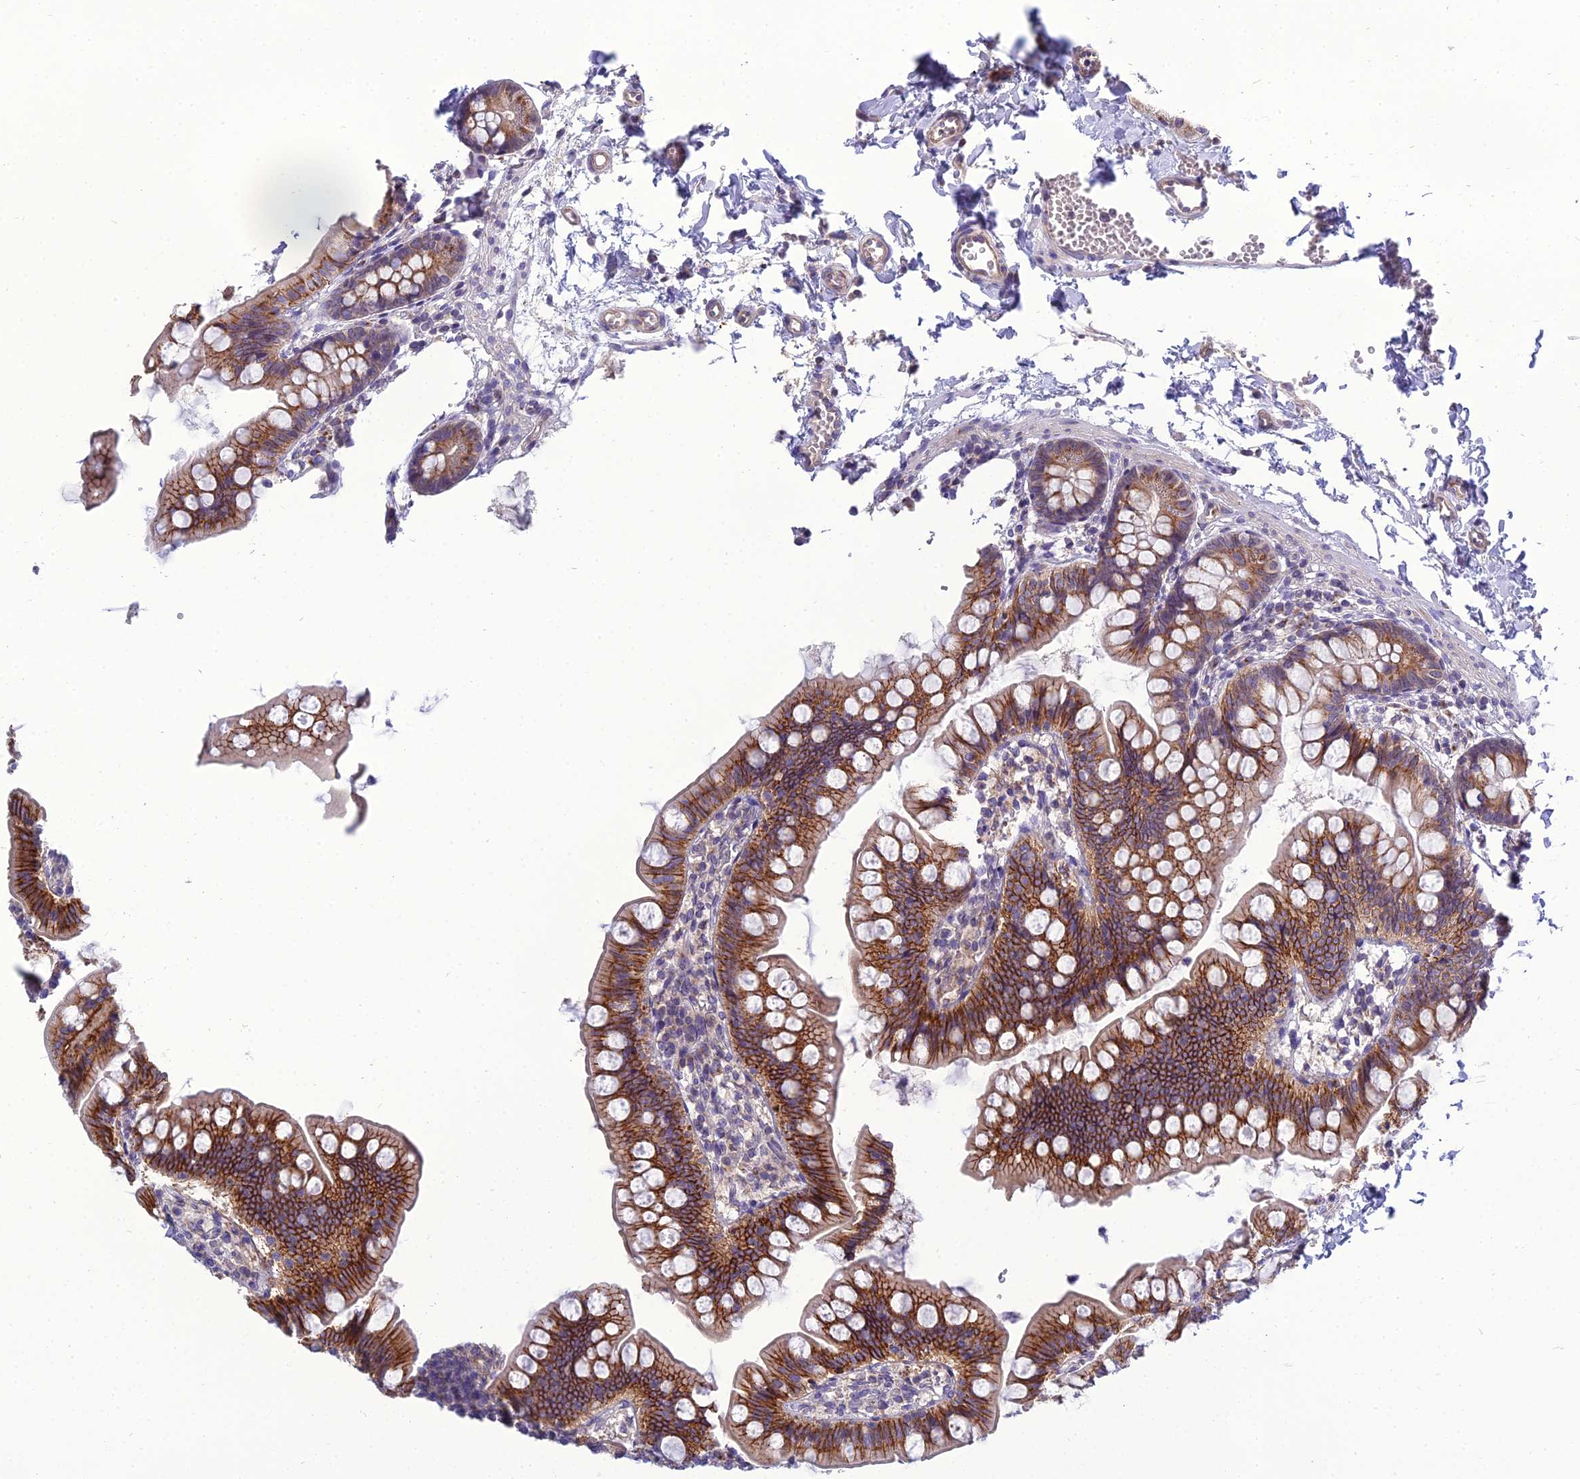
{"staining": {"intensity": "strong", "quantity": ">75%", "location": "cytoplasmic/membranous"}, "tissue": "small intestine", "cell_type": "Glandular cells", "image_type": "normal", "snomed": [{"axis": "morphology", "description": "Normal tissue, NOS"}, {"axis": "topography", "description": "Small intestine"}], "caption": "This micrograph demonstrates IHC staining of normal human small intestine, with high strong cytoplasmic/membranous positivity in approximately >75% of glandular cells.", "gene": "GOLPH3", "patient": {"sex": "male", "age": 7}}